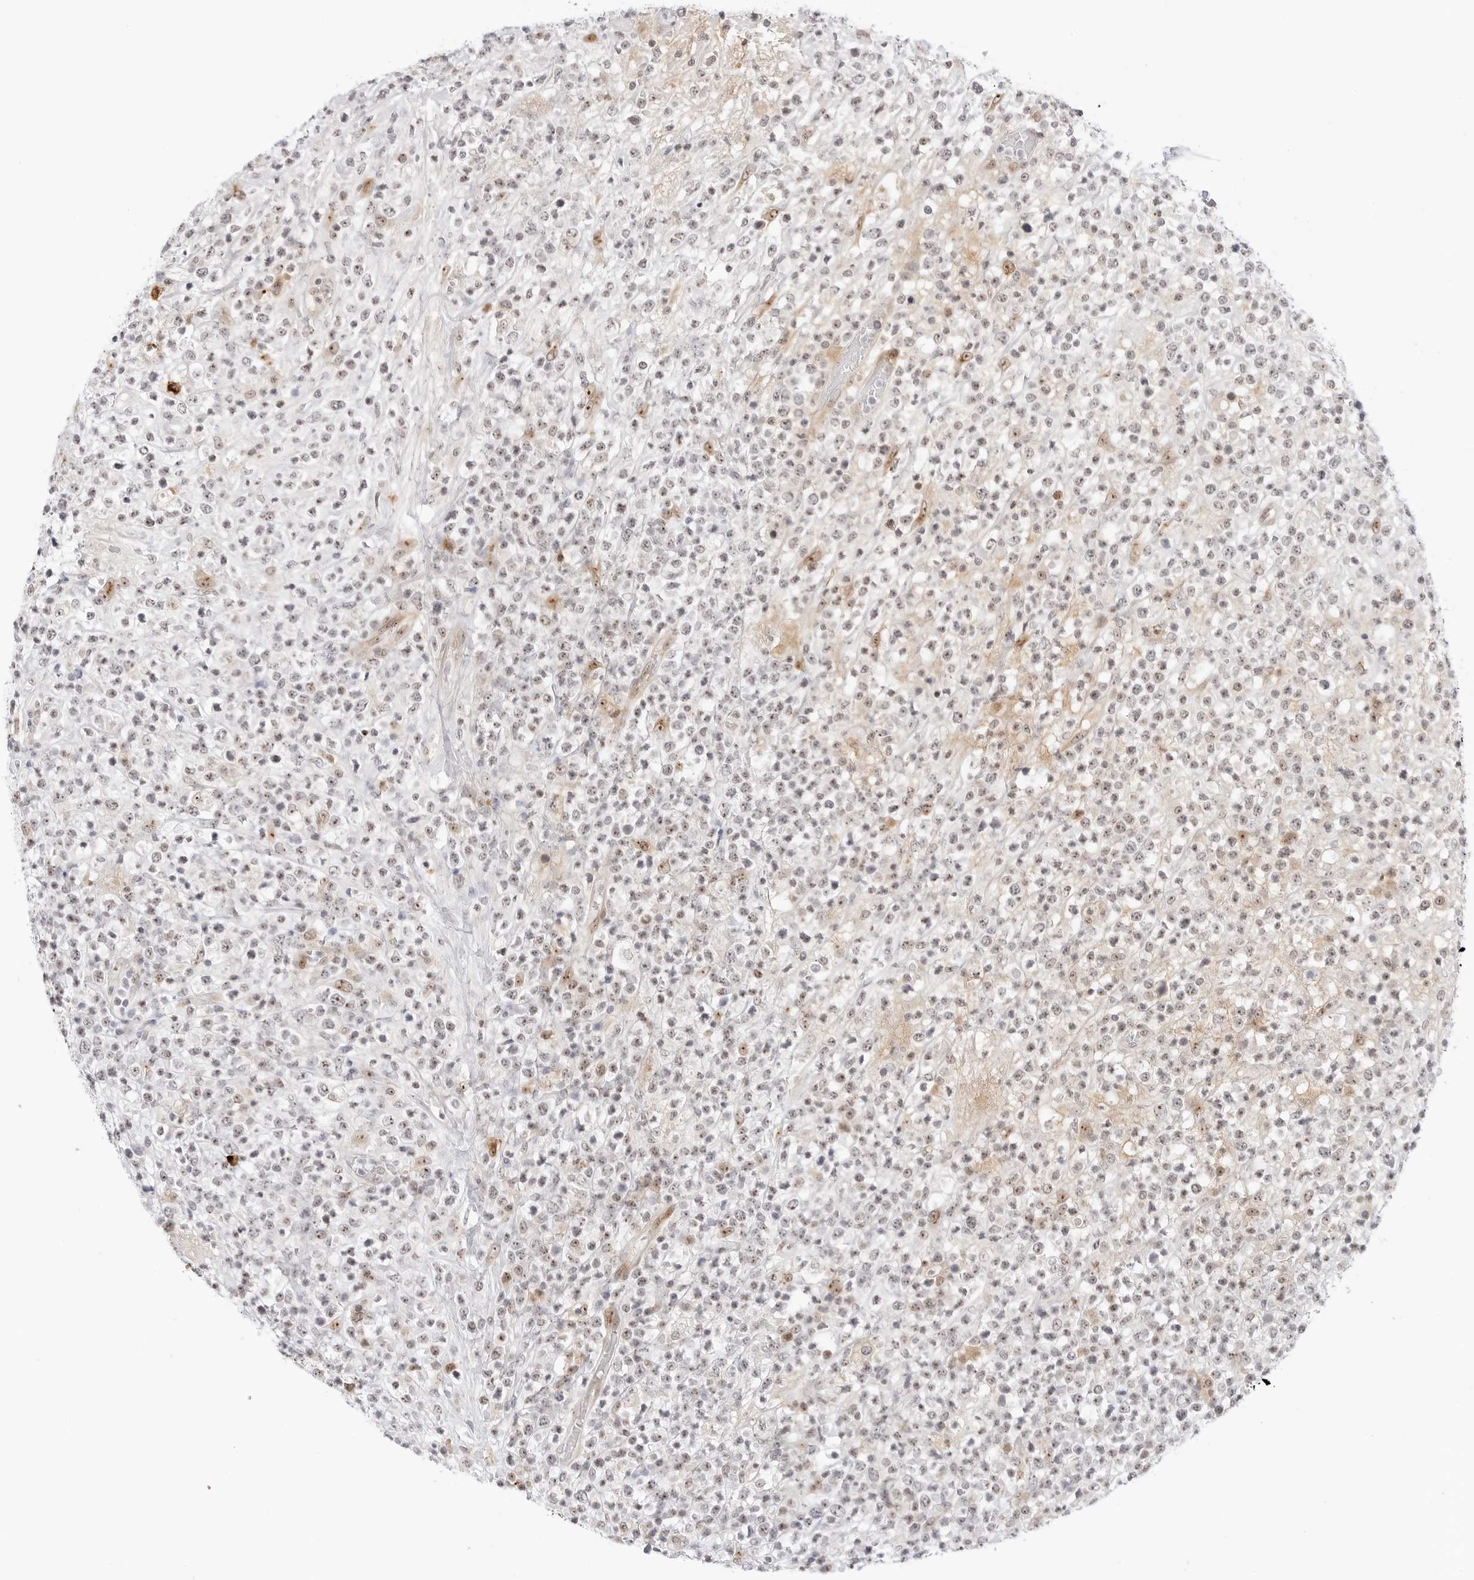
{"staining": {"intensity": "weak", "quantity": ">75%", "location": "nuclear"}, "tissue": "lymphoma", "cell_type": "Tumor cells", "image_type": "cancer", "snomed": [{"axis": "morphology", "description": "Malignant lymphoma, non-Hodgkin's type, High grade"}, {"axis": "topography", "description": "Colon"}], "caption": "Immunohistochemistry (IHC) of human high-grade malignant lymphoma, non-Hodgkin's type demonstrates low levels of weak nuclear positivity in approximately >75% of tumor cells.", "gene": "HIPK3", "patient": {"sex": "female", "age": 53}}